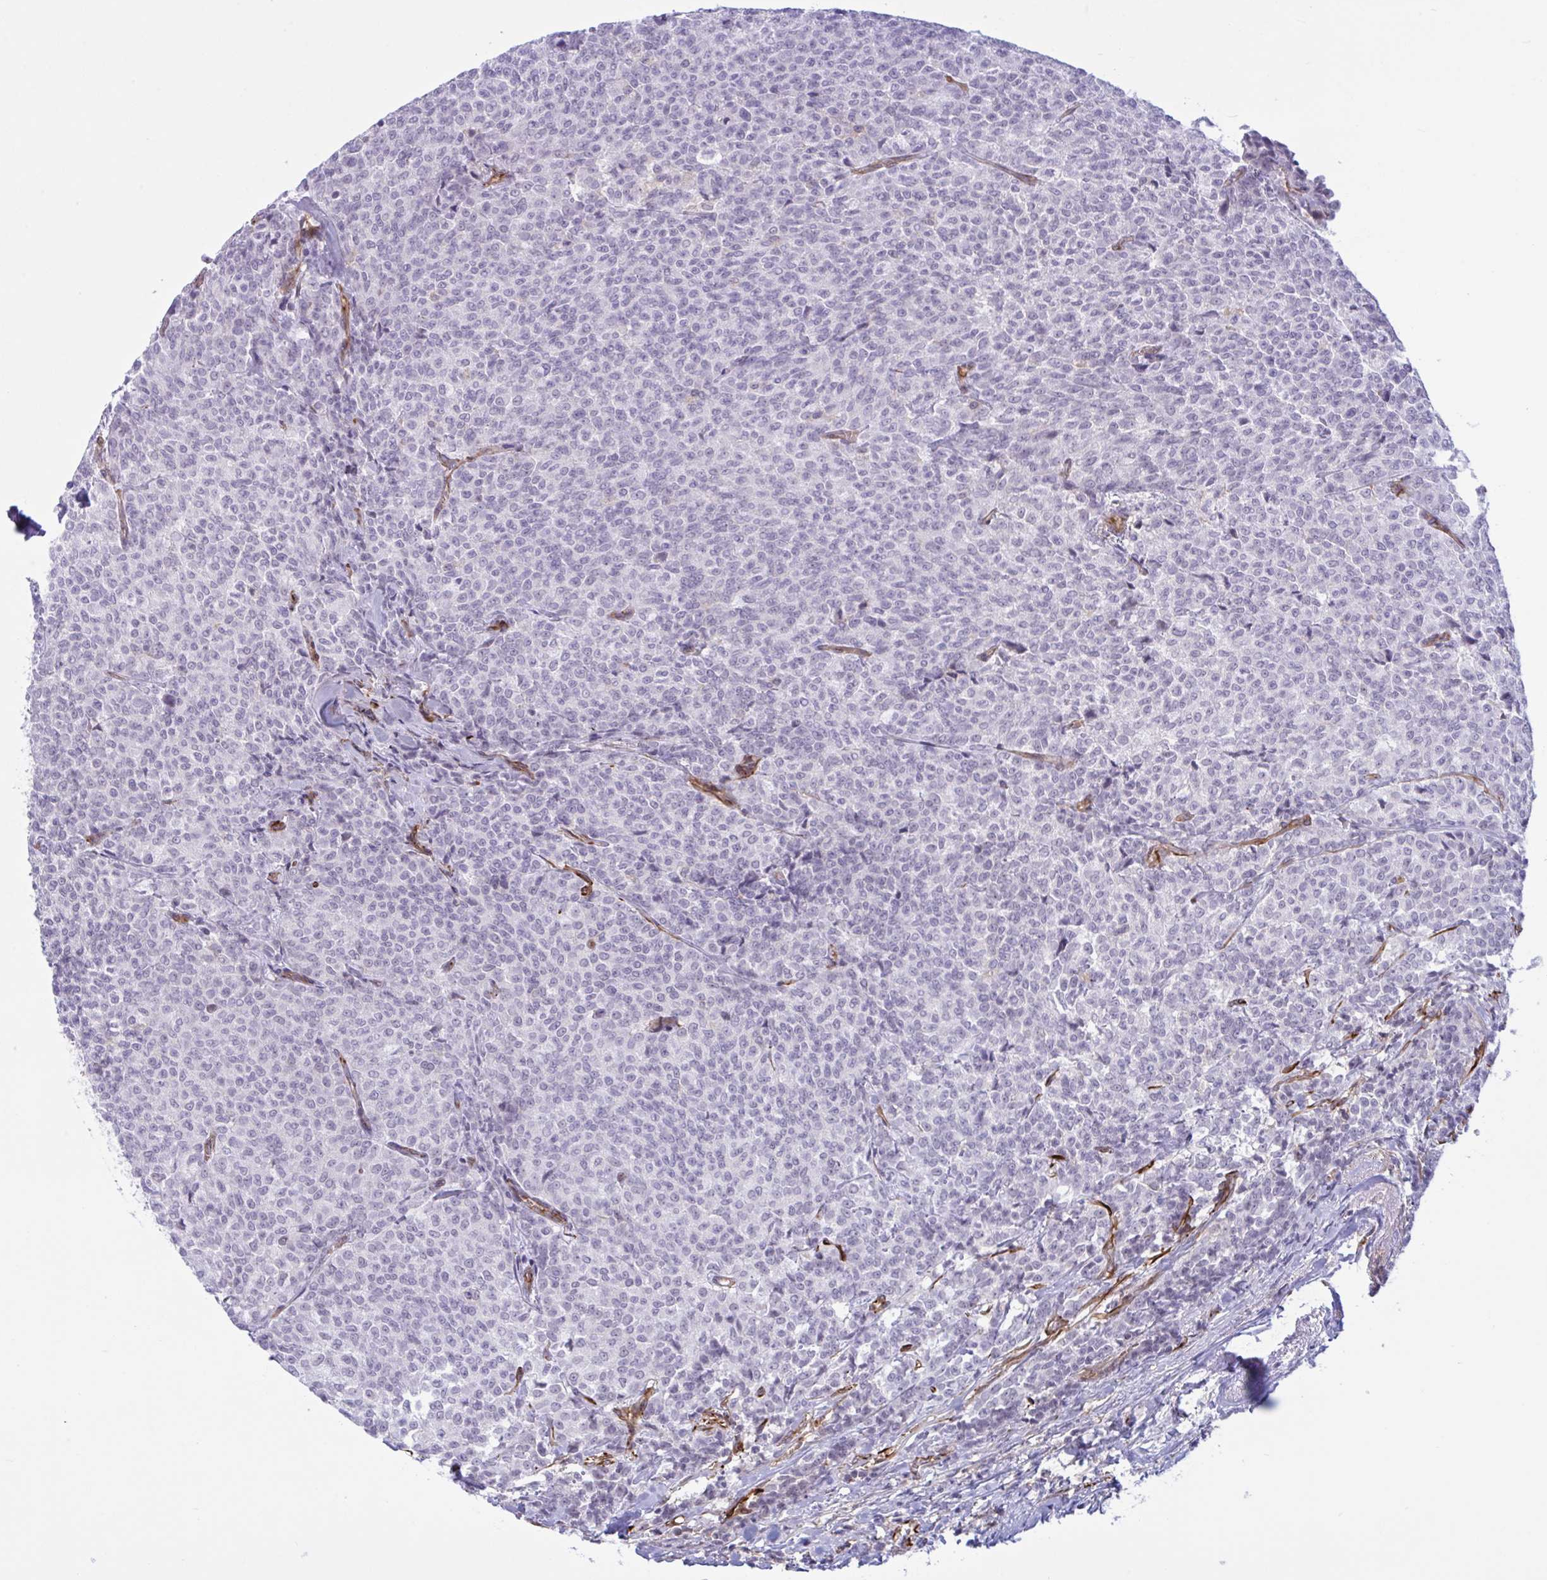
{"staining": {"intensity": "negative", "quantity": "none", "location": "none"}, "tissue": "breast cancer", "cell_type": "Tumor cells", "image_type": "cancer", "snomed": [{"axis": "morphology", "description": "Duct carcinoma"}, {"axis": "topography", "description": "Breast"}], "caption": "DAB immunohistochemical staining of breast intraductal carcinoma displays no significant expression in tumor cells.", "gene": "PRRT4", "patient": {"sex": "female", "age": 91}}